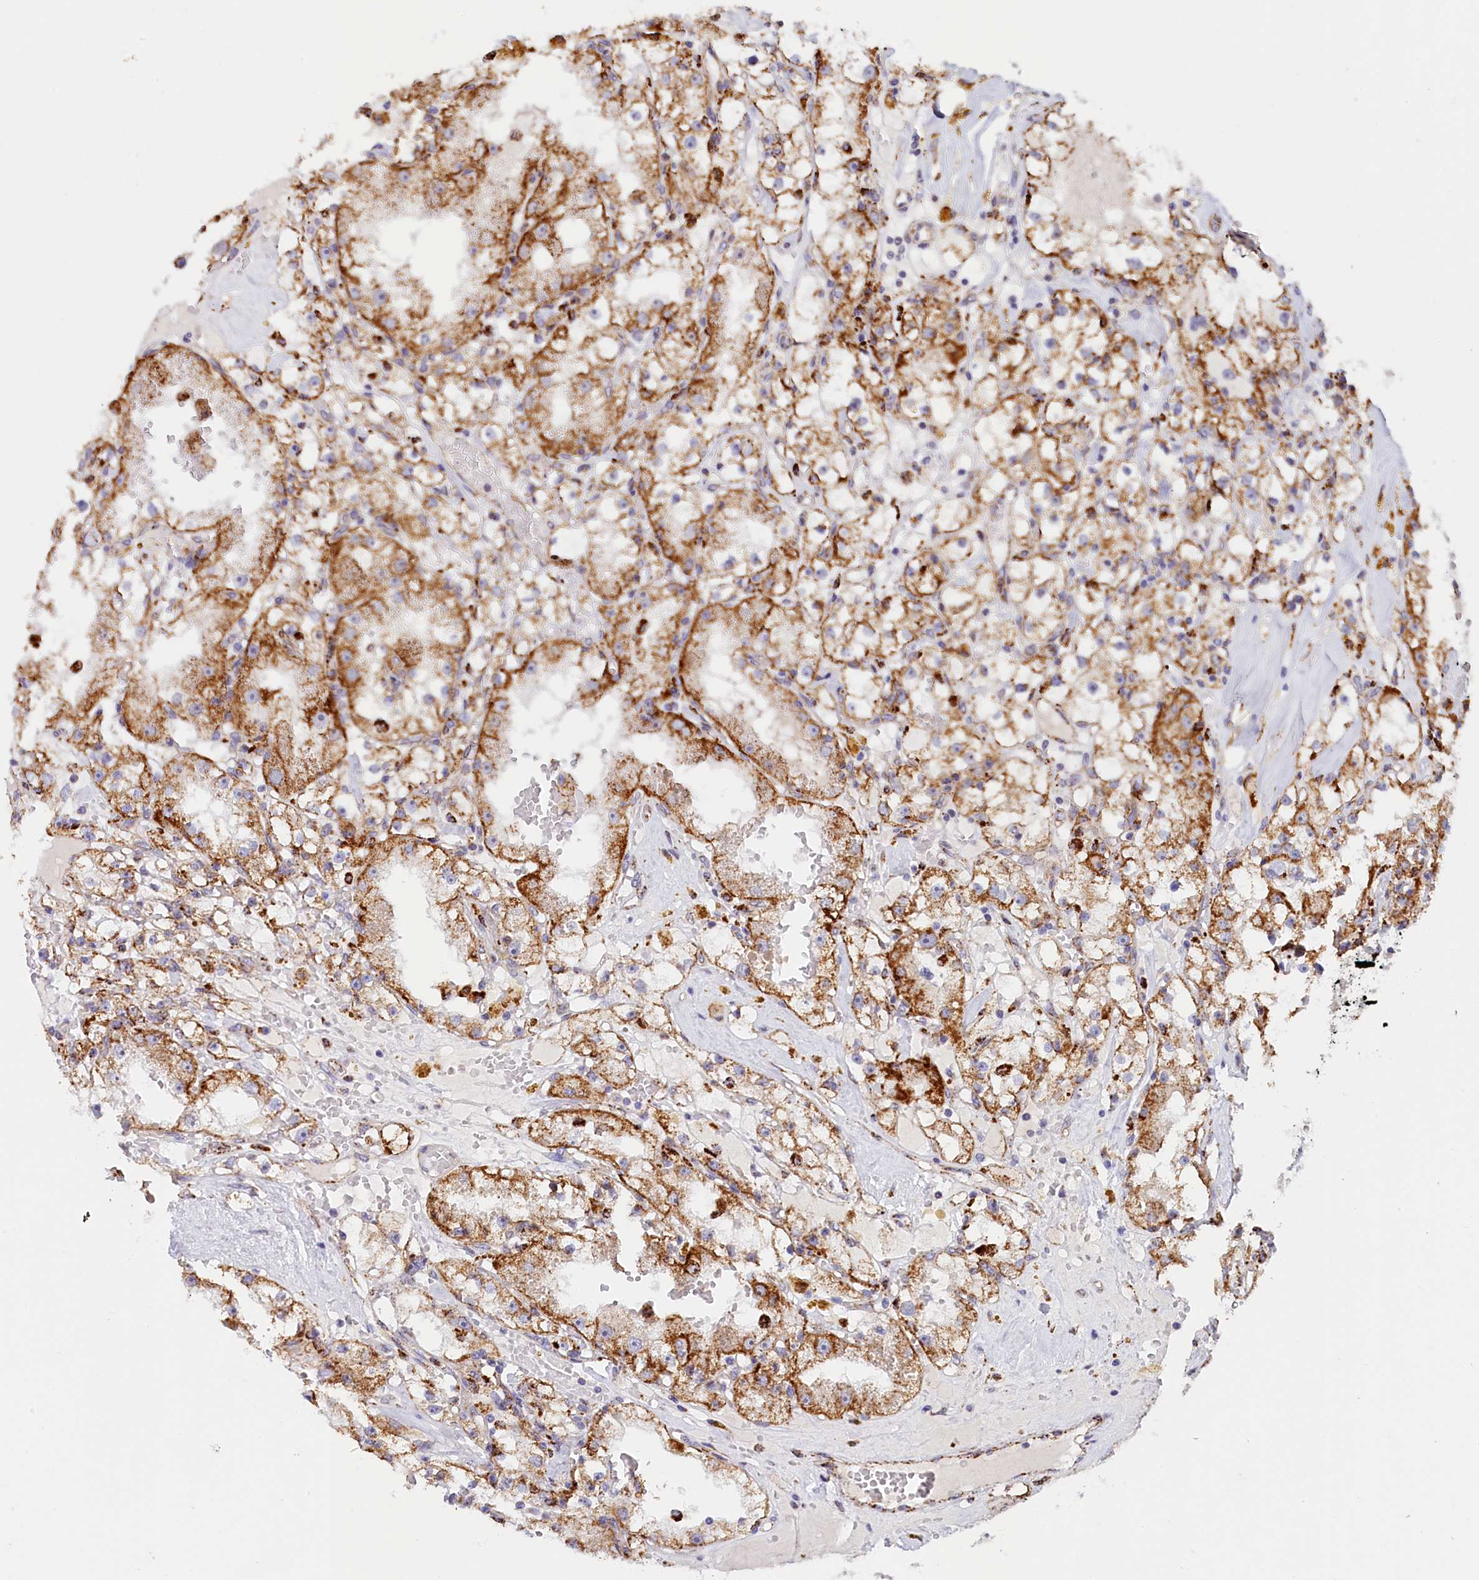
{"staining": {"intensity": "strong", "quantity": "<25%", "location": "cytoplasmic/membranous"}, "tissue": "renal cancer", "cell_type": "Tumor cells", "image_type": "cancer", "snomed": [{"axis": "morphology", "description": "Adenocarcinoma, NOS"}, {"axis": "topography", "description": "Kidney"}], "caption": "Tumor cells display medium levels of strong cytoplasmic/membranous expression in approximately <25% of cells in adenocarcinoma (renal).", "gene": "AKTIP", "patient": {"sex": "male", "age": 56}}